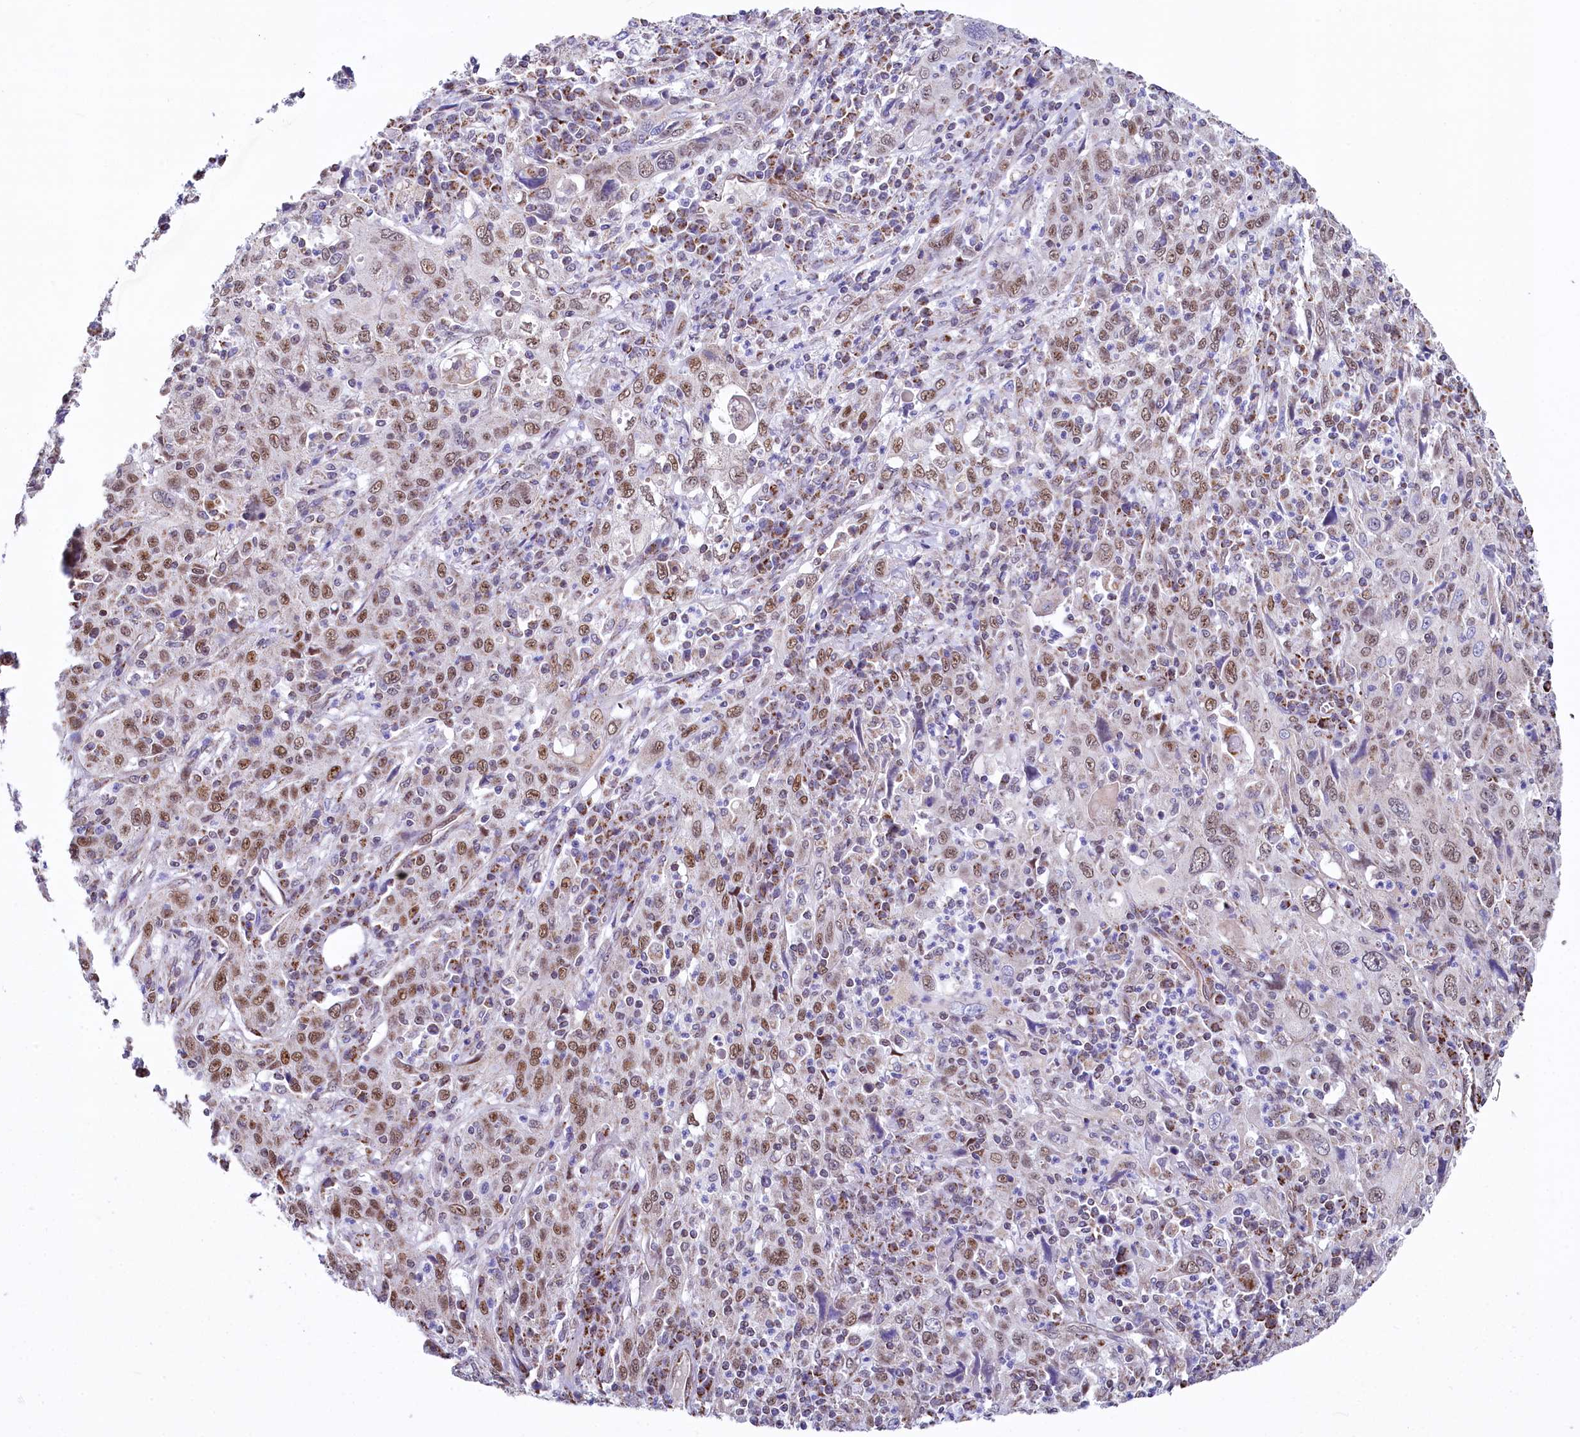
{"staining": {"intensity": "moderate", "quantity": ">75%", "location": "cytoplasmic/membranous,nuclear"}, "tissue": "cervical cancer", "cell_type": "Tumor cells", "image_type": "cancer", "snomed": [{"axis": "morphology", "description": "Squamous cell carcinoma, NOS"}, {"axis": "topography", "description": "Cervix"}], "caption": "Moderate cytoplasmic/membranous and nuclear positivity for a protein is seen in approximately >75% of tumor cells of squamous cell carcinoma (cervical) using immunohistochemistry (IHC).", "gene": "MORN3", "patient": {"sex": "female", "age": 46}}